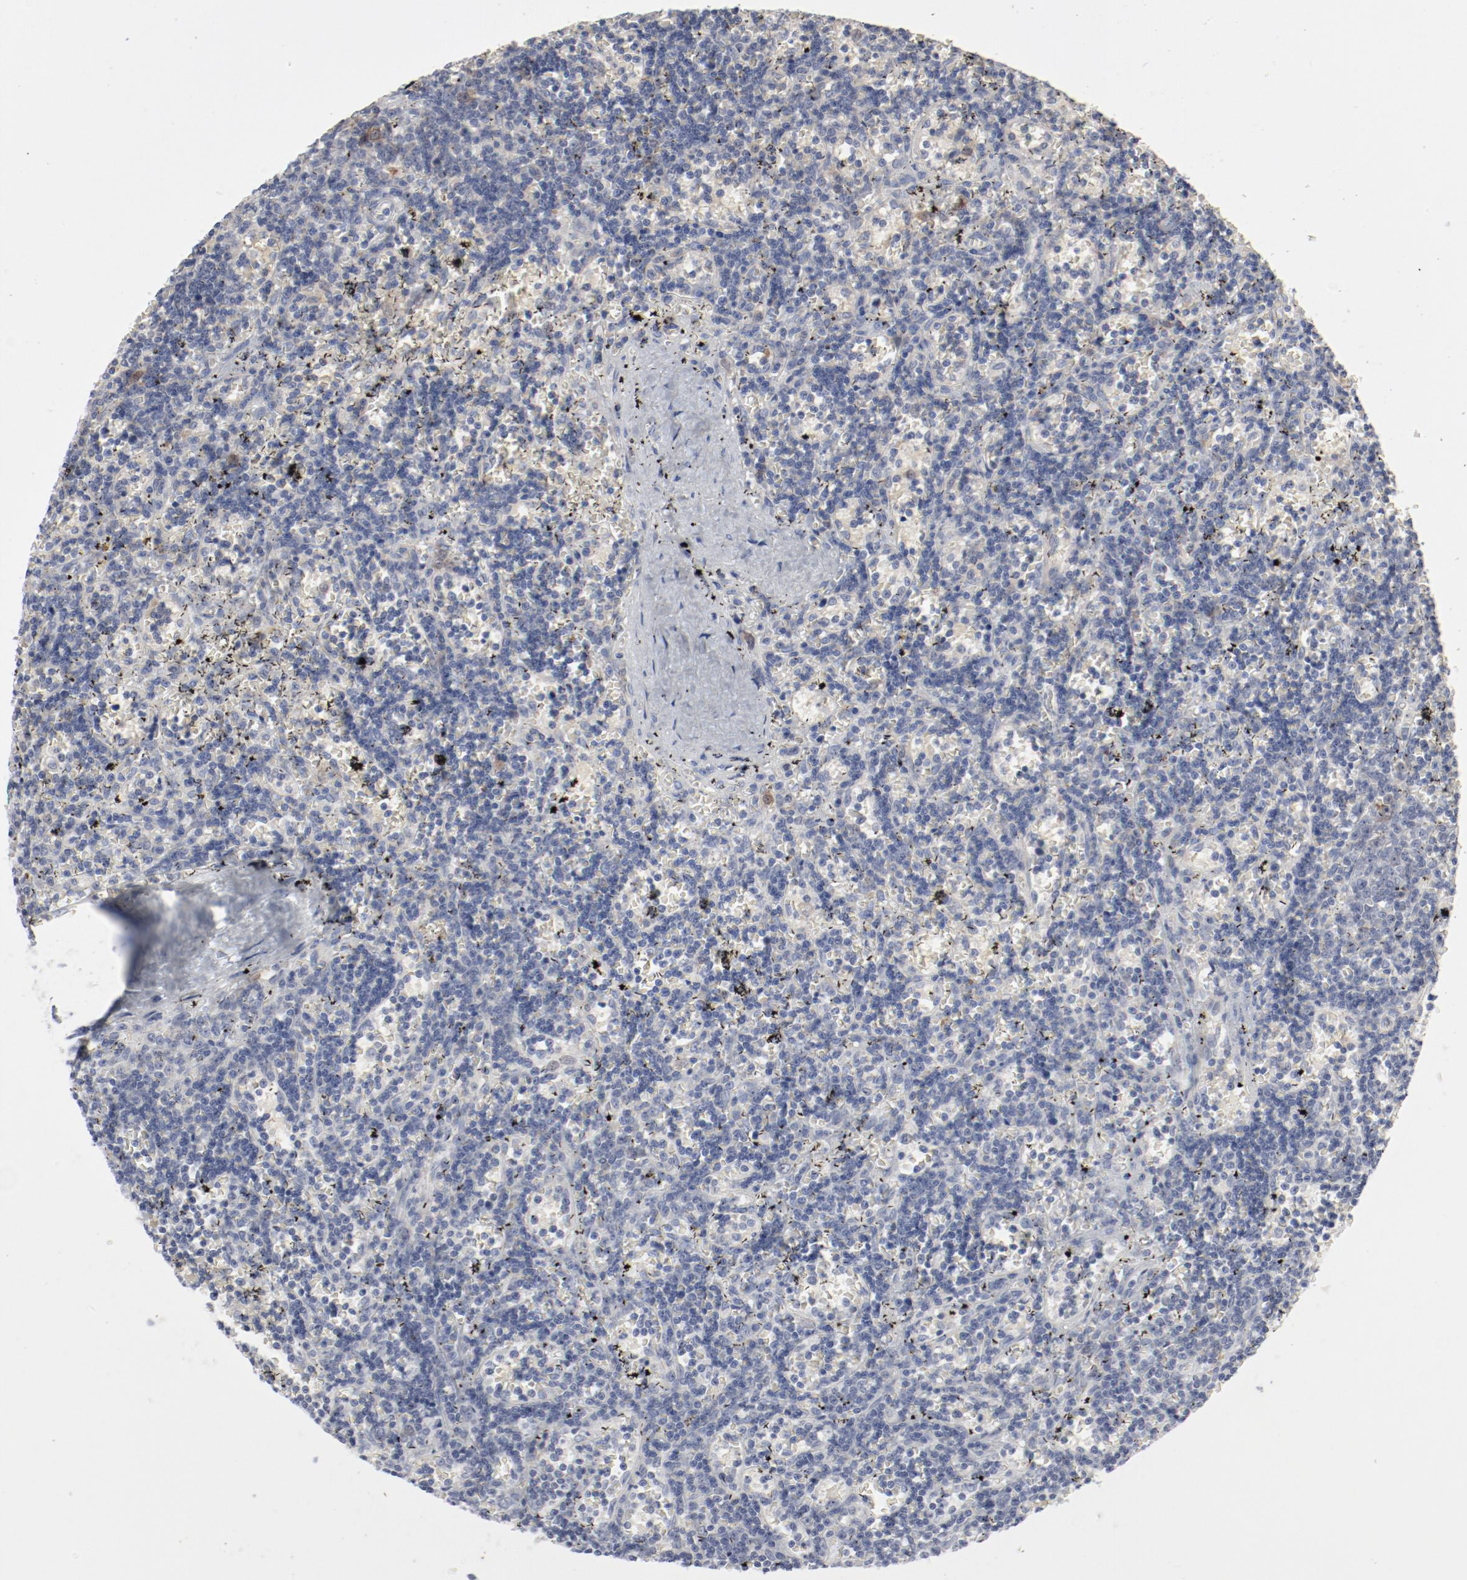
{"staining": {"intensity": "negative", "quantity": "none", "location": "none"}, "tissue": "lymphoma", "cell_type": "Tumor cells", "image_type": "cancer", "snomed": [{"axis": "morphology", "description": "Malignant lymphoma, non-Hodgkin's type, Low grade"}, {"axis": "topography", "description": "Spleen"}], "caption": "Tumor cells are negative for brown protein staining in lymphoma. (DAB IHC visualized using brightfield microscopy, high magnification).", "gene": "CDK1", "patient": {"sex": "male", "age": 60}}